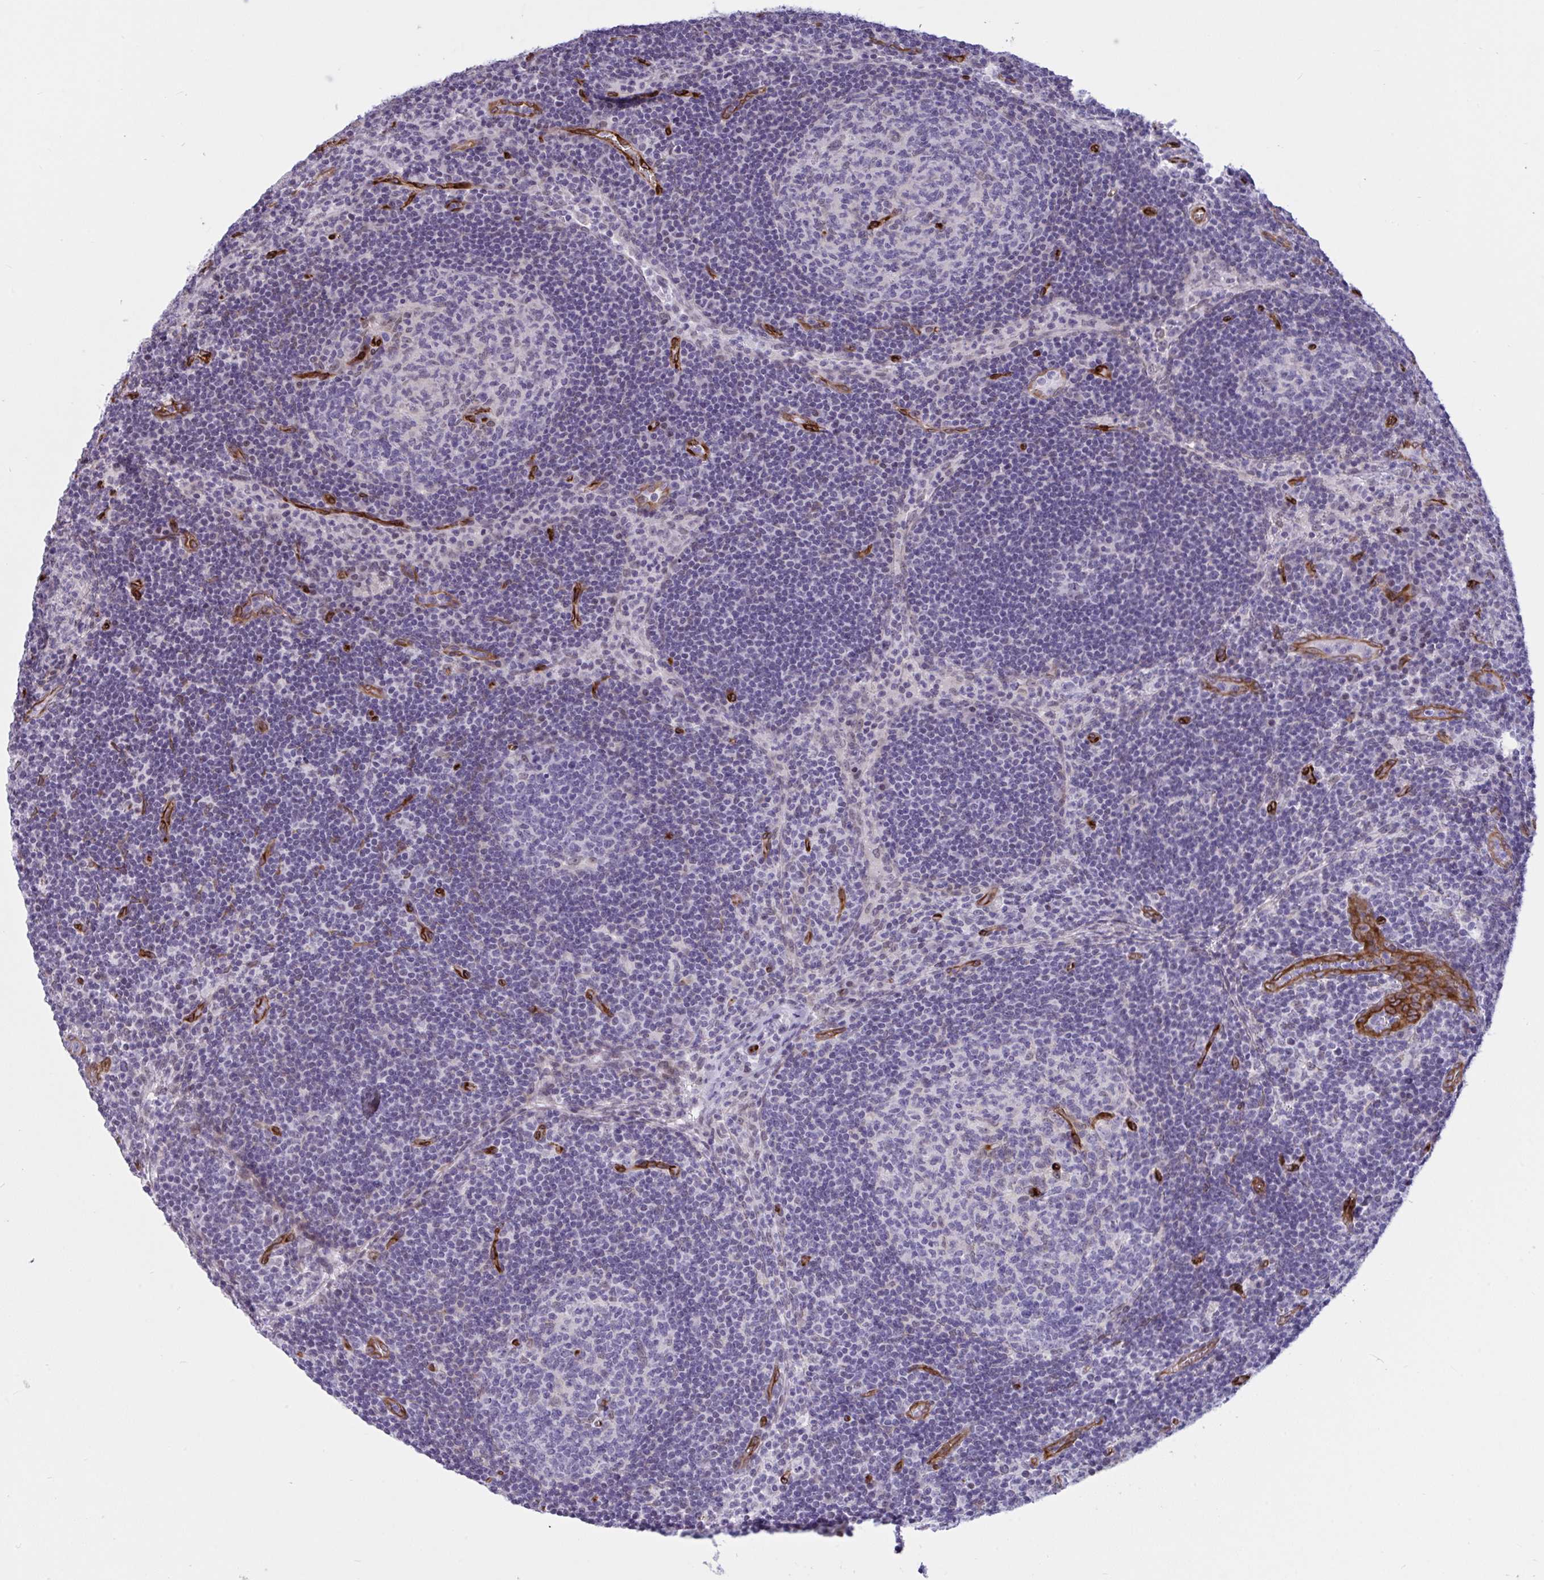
{"staining": {"intensity": "negative", "quantity": "none", "location": "none"}, "tissue": "lymph node", "cell_type": "Germinal center cells", "image_type": "normal", "snomed": [{"axis": "morphology", "description": "Normal tissue, NOS"}, {"axis": "topography", "description": "Lymph node"}], "caption": "An IHC histopathology image of normal lymph node is shown. There is no staining in germinal center cells of lymph node.", "gene": "EML1", "patient": {"sex": "male", "age": 67}}